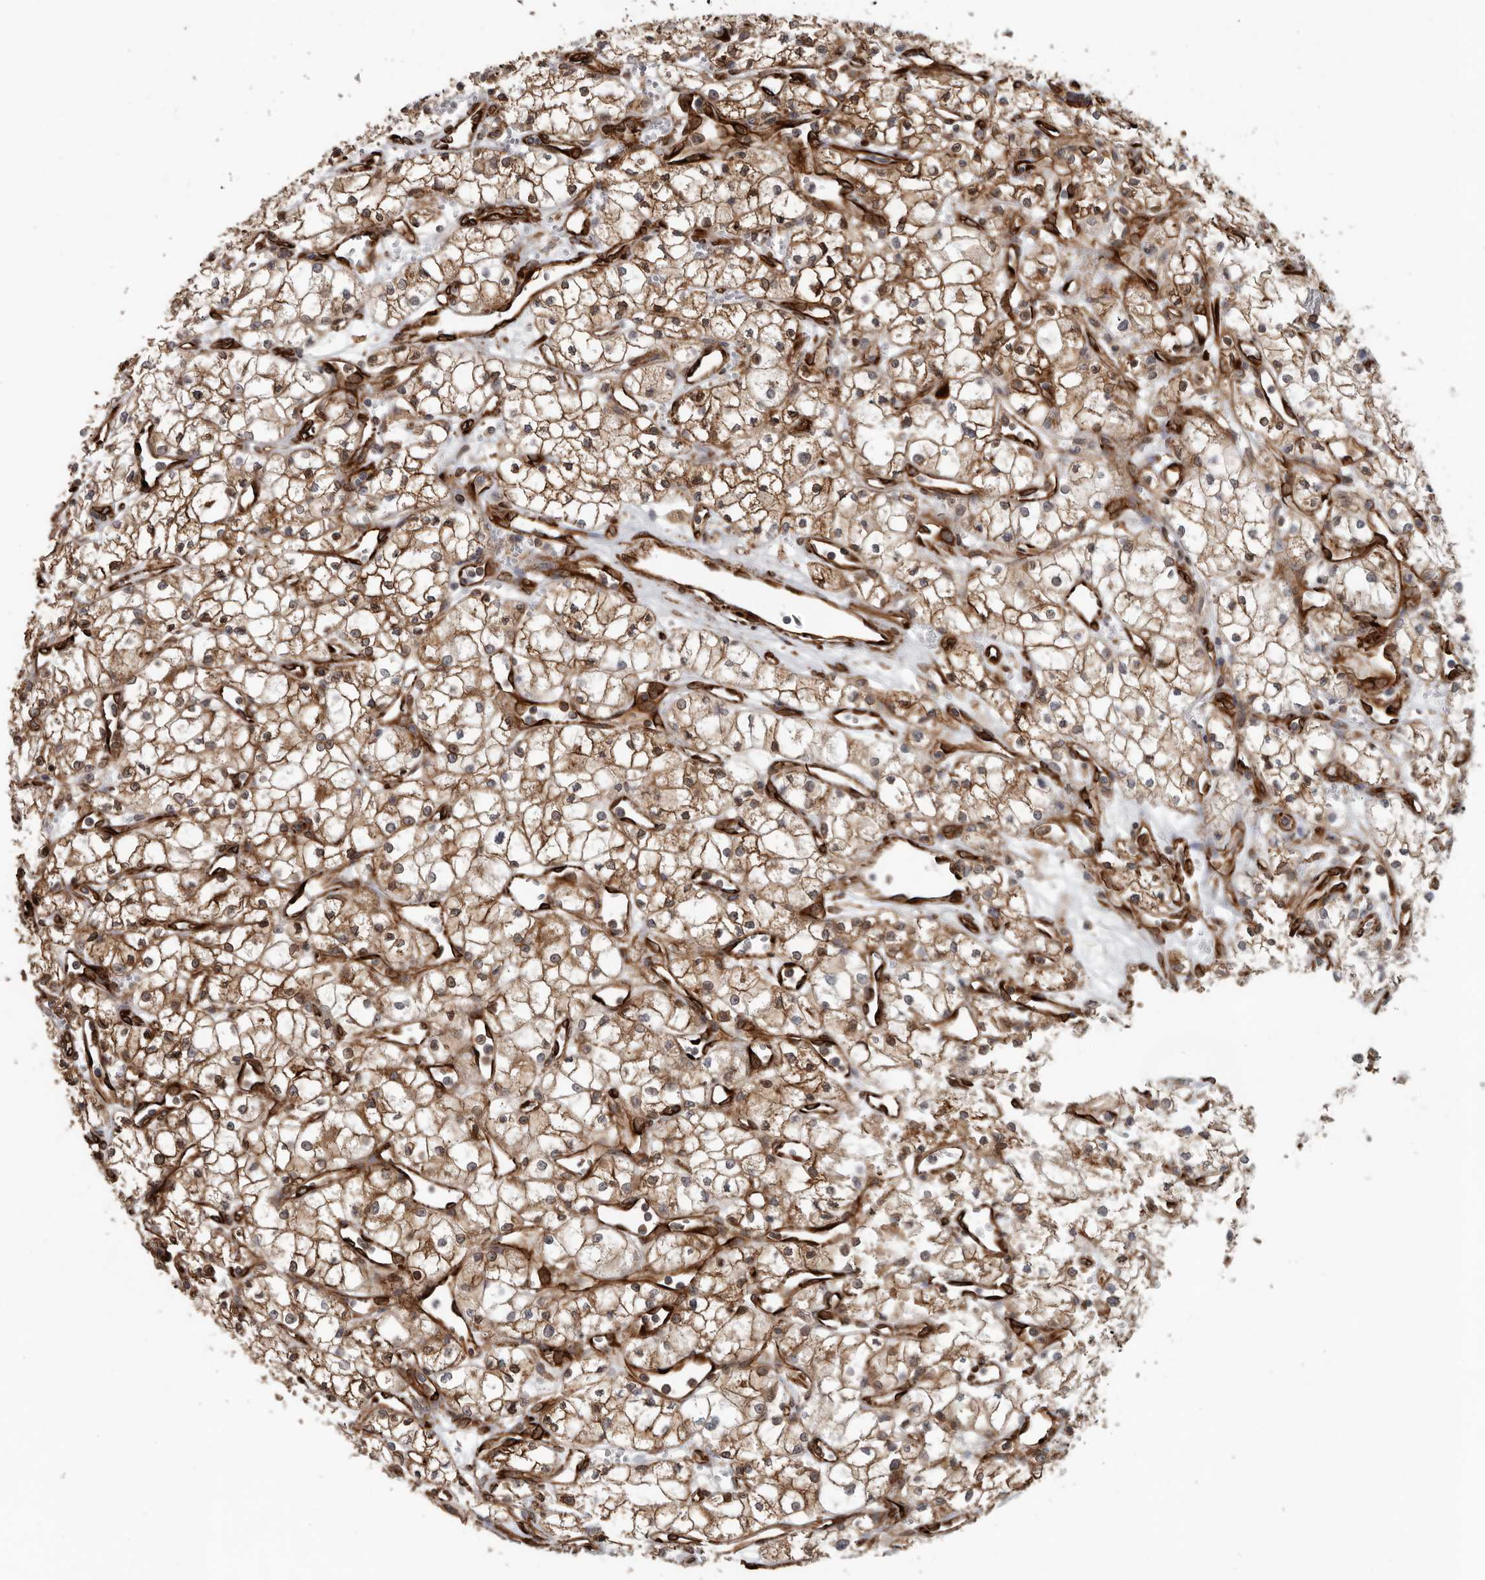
{"staining": {"intensity": "moderate", "quantity": ">75%", "location": "cytoplasmic/membranous"}, "tissue": "renal cancer", "cell_type": "Tumor cells", "image_type": "cancer", "snomed": [{"axis": "morphology", "description": "Adenocarcinoma, NOS"}, {"axis": "topography", "description": "Kidney"}], "caption": "Immunohistochemical staining of human renal cancer (adenocarcinoma) reveals medium levels of moderate cytoplasmic/membranous expression in approximately >75% of tumor cells.", "gene": "CEP350", "patient": {"sex": "male", "age": 59}}